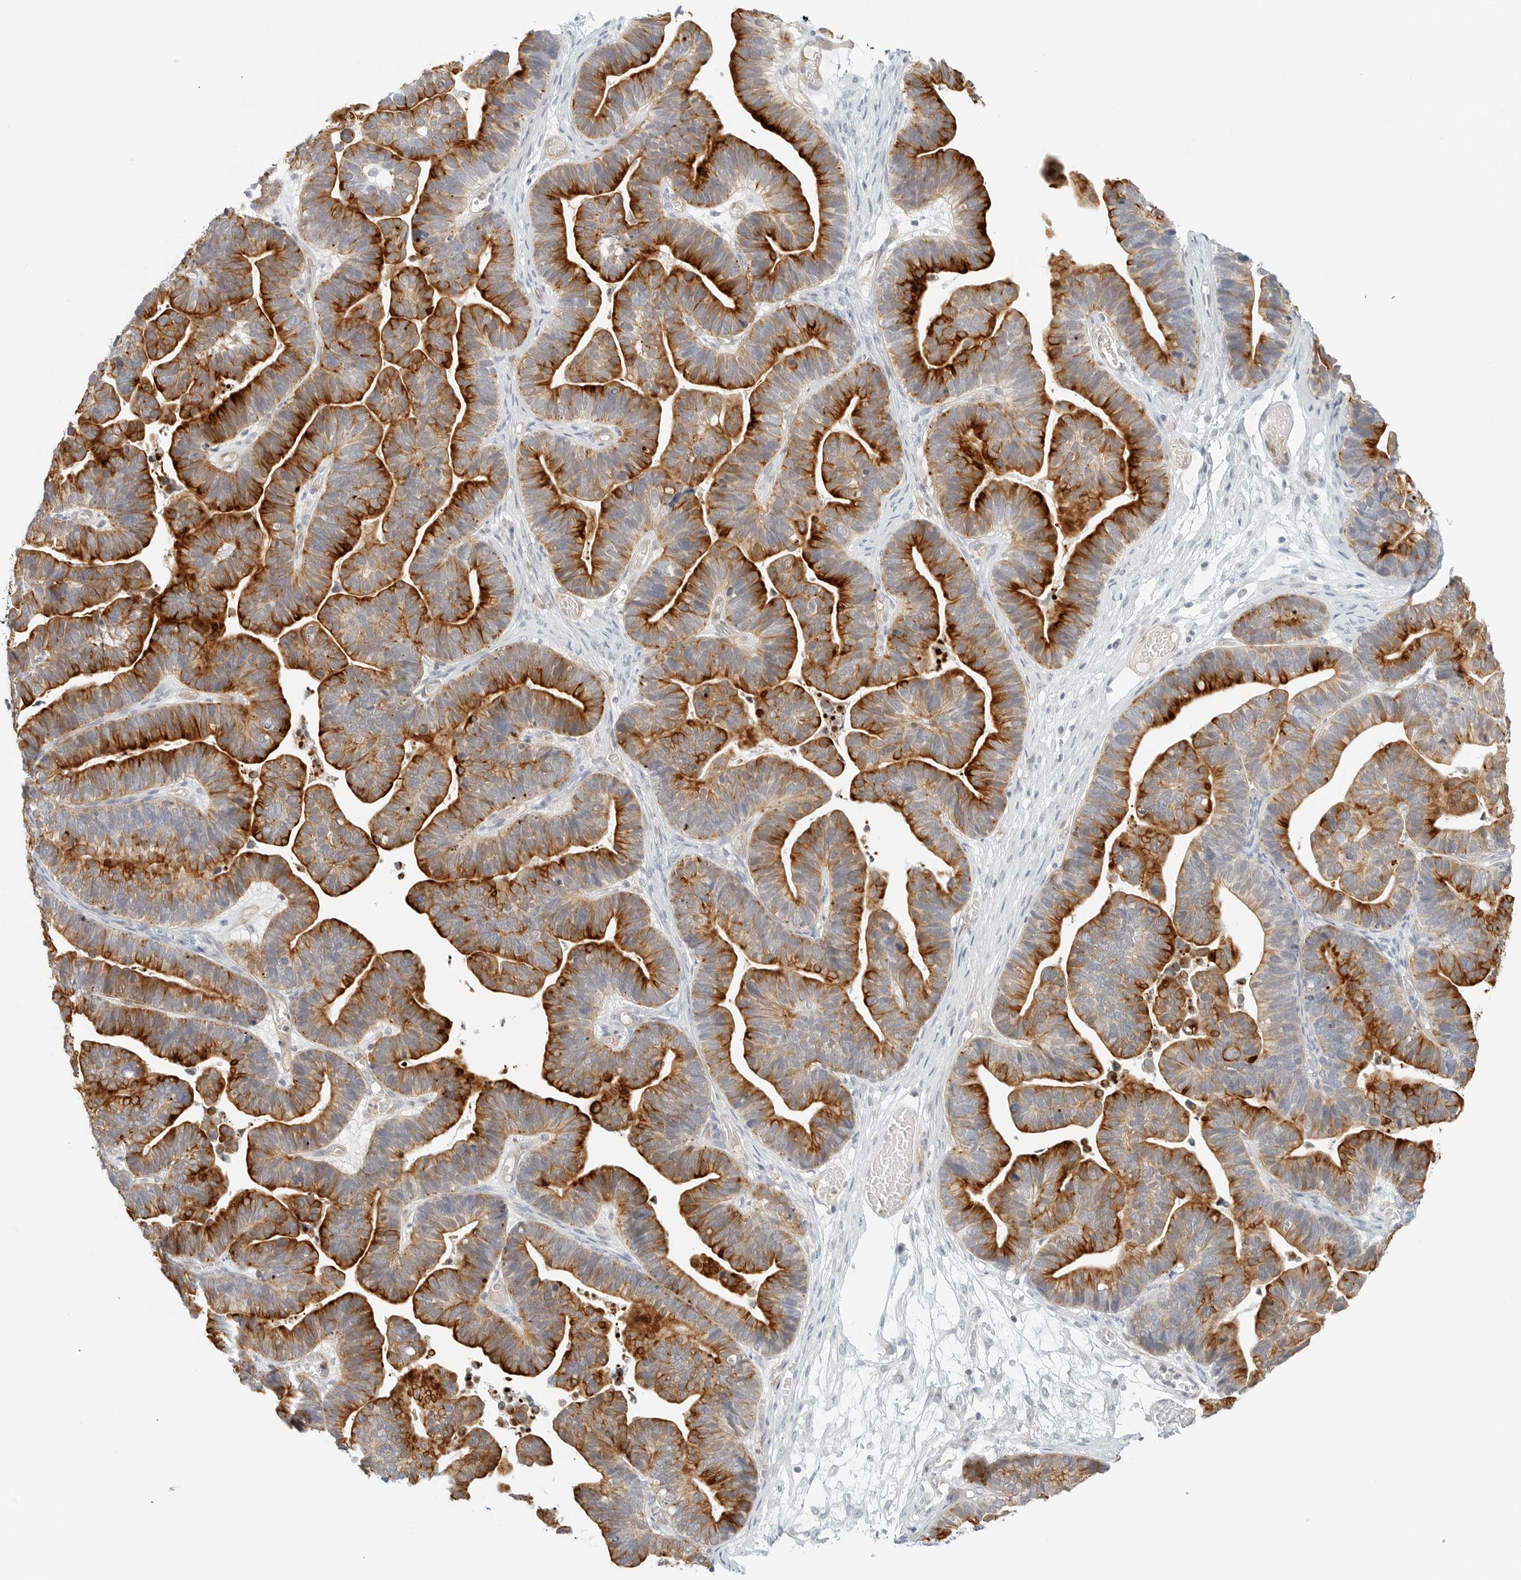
{"staining": {"intensity": "strong", "quantity": ">75%", "location": "cytoplasmic/membranous"}, "tissue": "ovarian cancer", "cell_type": "Tumor cells", "image_type": "cancer", "snomed": [{"axis": "morphology", "description": "Cystadenocarcinoma, serous, NOS"}, {"axis": "topography", "description": "Ovary"}], "caption": "Ovarian cancer stained with a brown dye reveals strong cytoplasmic/membranous positive staining in about >75% of tumor cells.", "gene": "IQCC", "patient": {"sex": "female", "age": 56}}